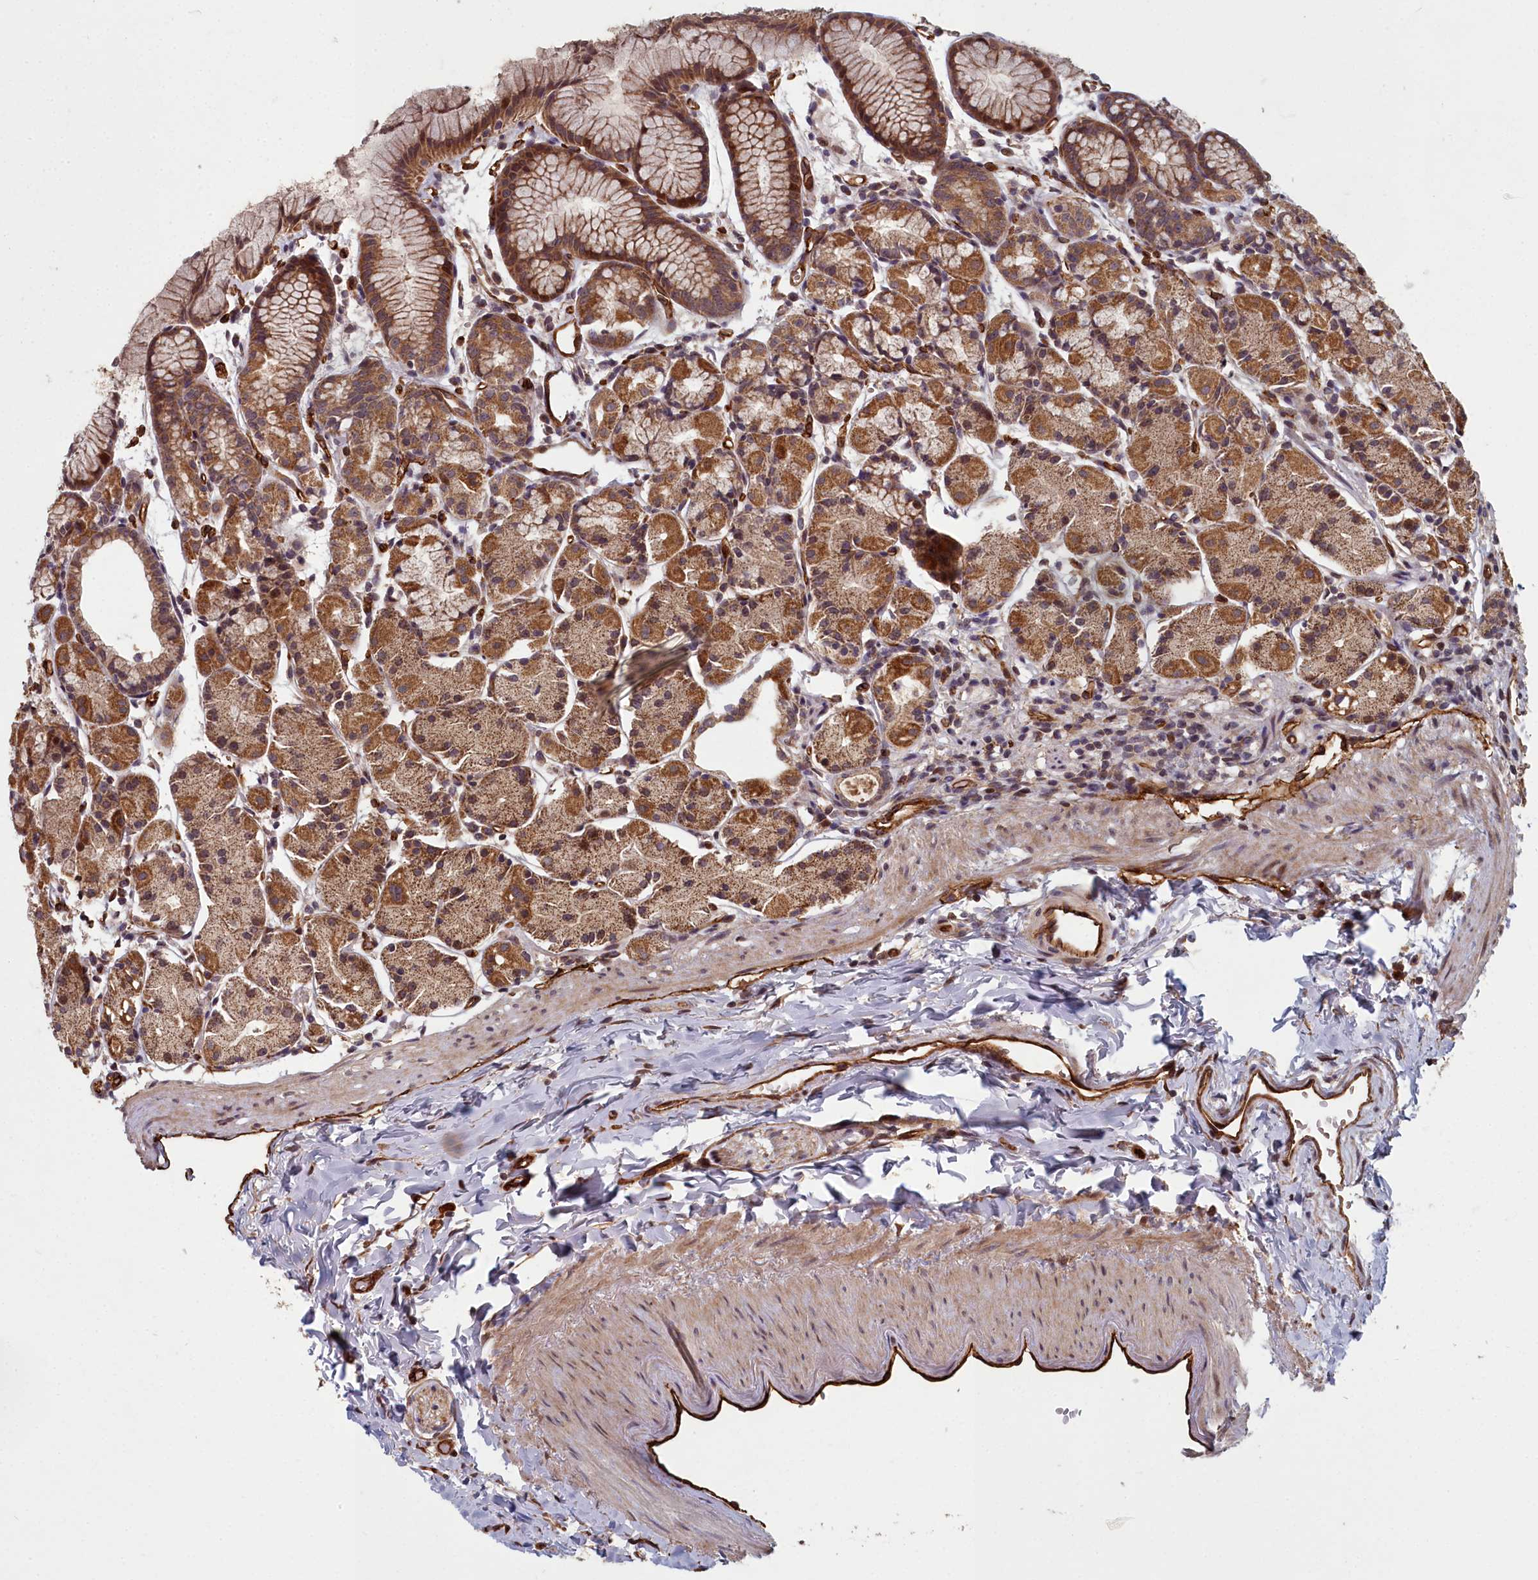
{"staining": {"intensity": "strong", "quantity": "25%-75%", "location": "cytoplasmic/membranous"}, "tissue": "stomach", "cell_type": "Glandular cells", "image_type": "normal", "snomed": [{"axis": "morphology", "description": "Normal tissue, NOS"}, {"axis": "topography", "description": "Stomach, upper"}], "caption": "This is a micrograph of immunohistochemistry staining of normal stomach, which shows strong positivity in the cytoplasmic/membranous of glandular cells.", "gene": "TSPYL4", "patient": {"sex": "male", "age": 47}}